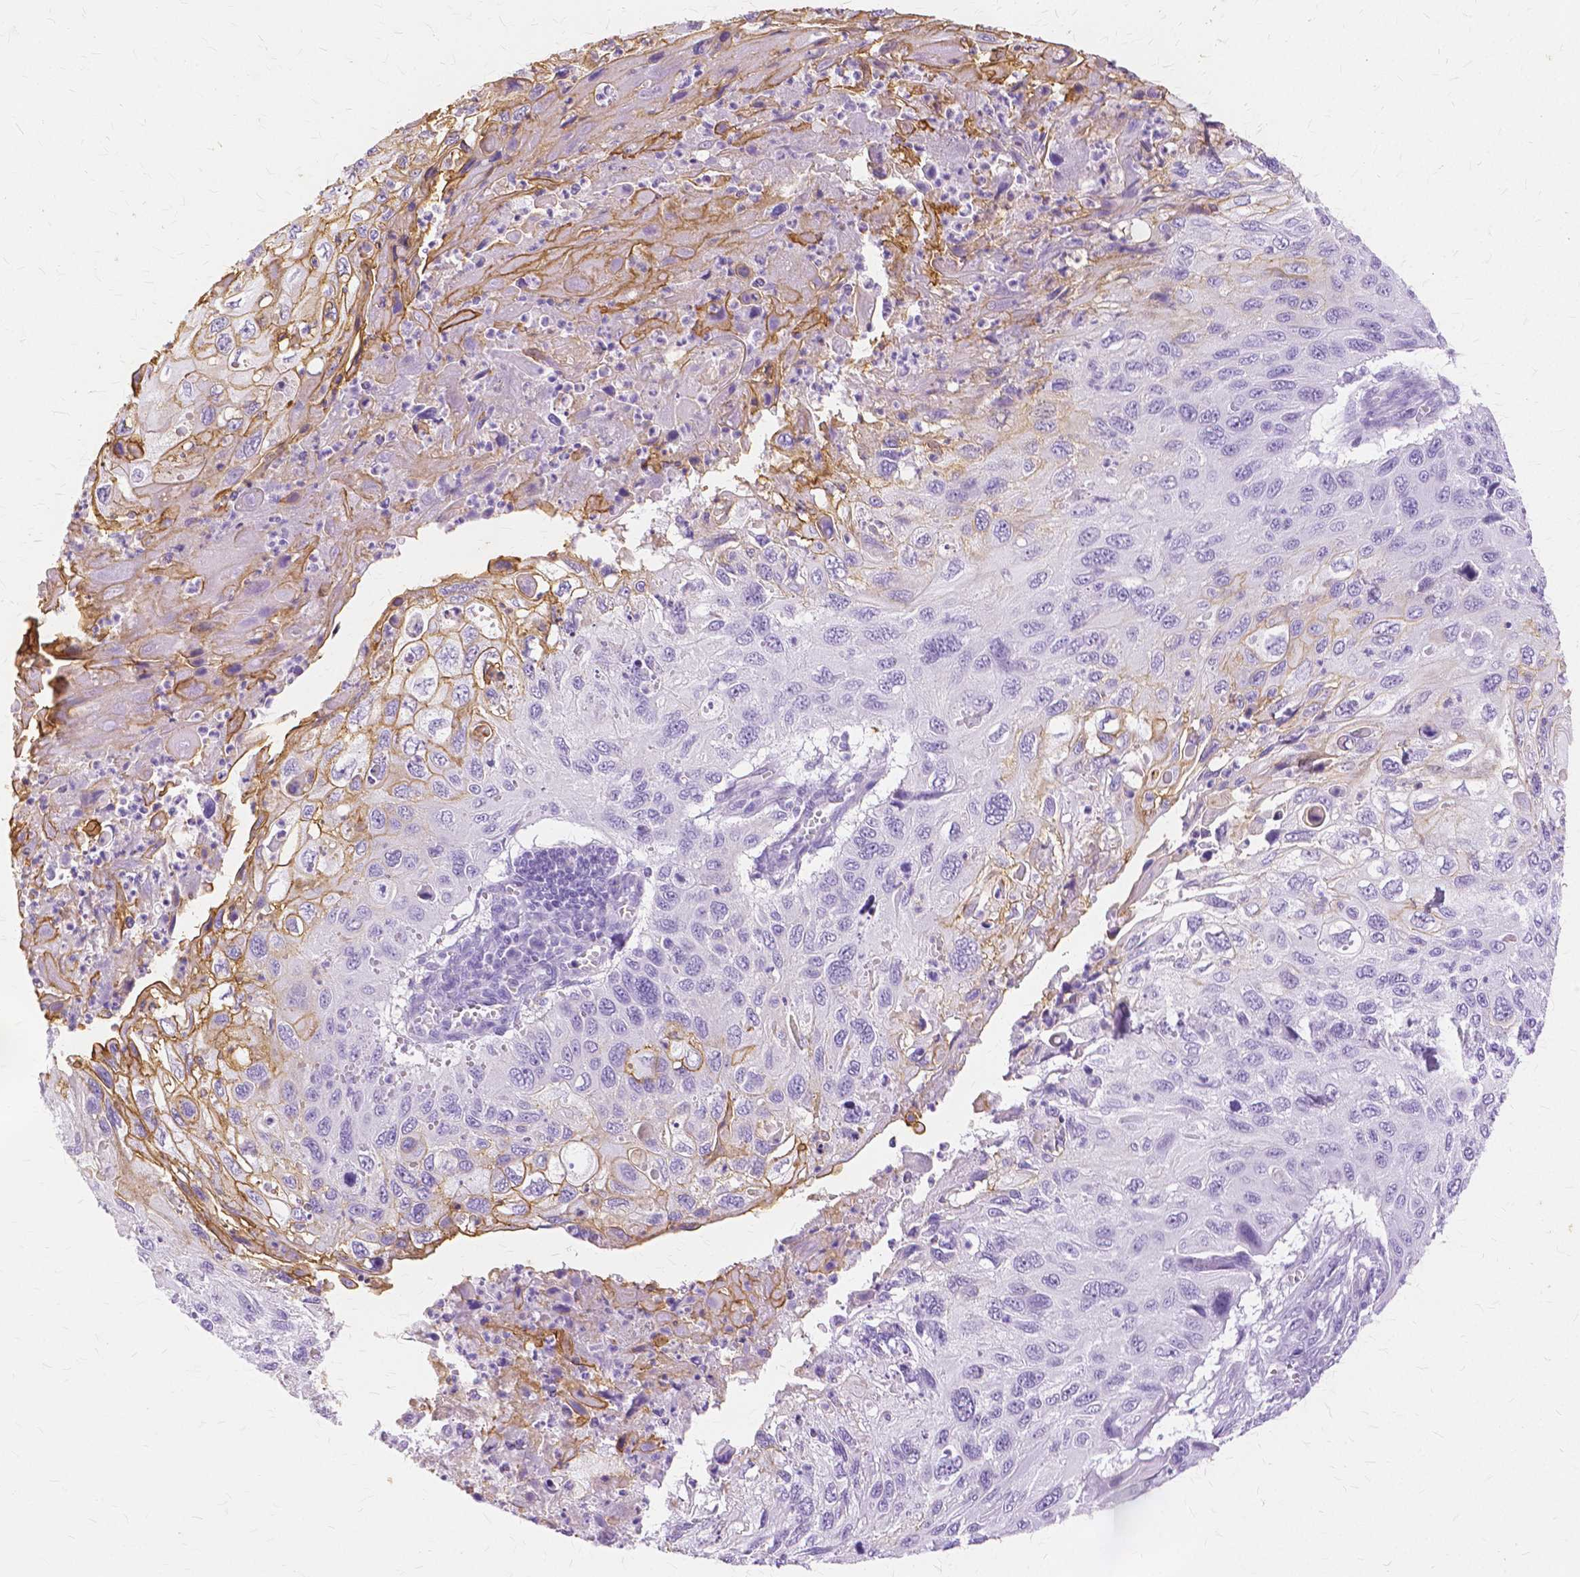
{"staining": {"intensity": "moderate", "quantity": "25%-75%", "location": "cytoplasmic/membranous"}, "tissue": "cervical cancer", "cell_type": "Tumor cells", "image_type": "cancer", "snomed": [{"axis": "morphology", "description": "Squamous cell carcinoma, NOS"}, {"axis": "topography", "description": "Cervix"}], "caption": "A medium amount of moderate cytoplasmic/membranous staining is appreciated in approximately 25%-75% of tumor cells in squamous cell carcinoma (cervical) tissue. (brown staining indicates protein expression, while blue staining denotes nuclei).", "gene": "TGM1", "patient": {"sex": "female", "age": 70}}